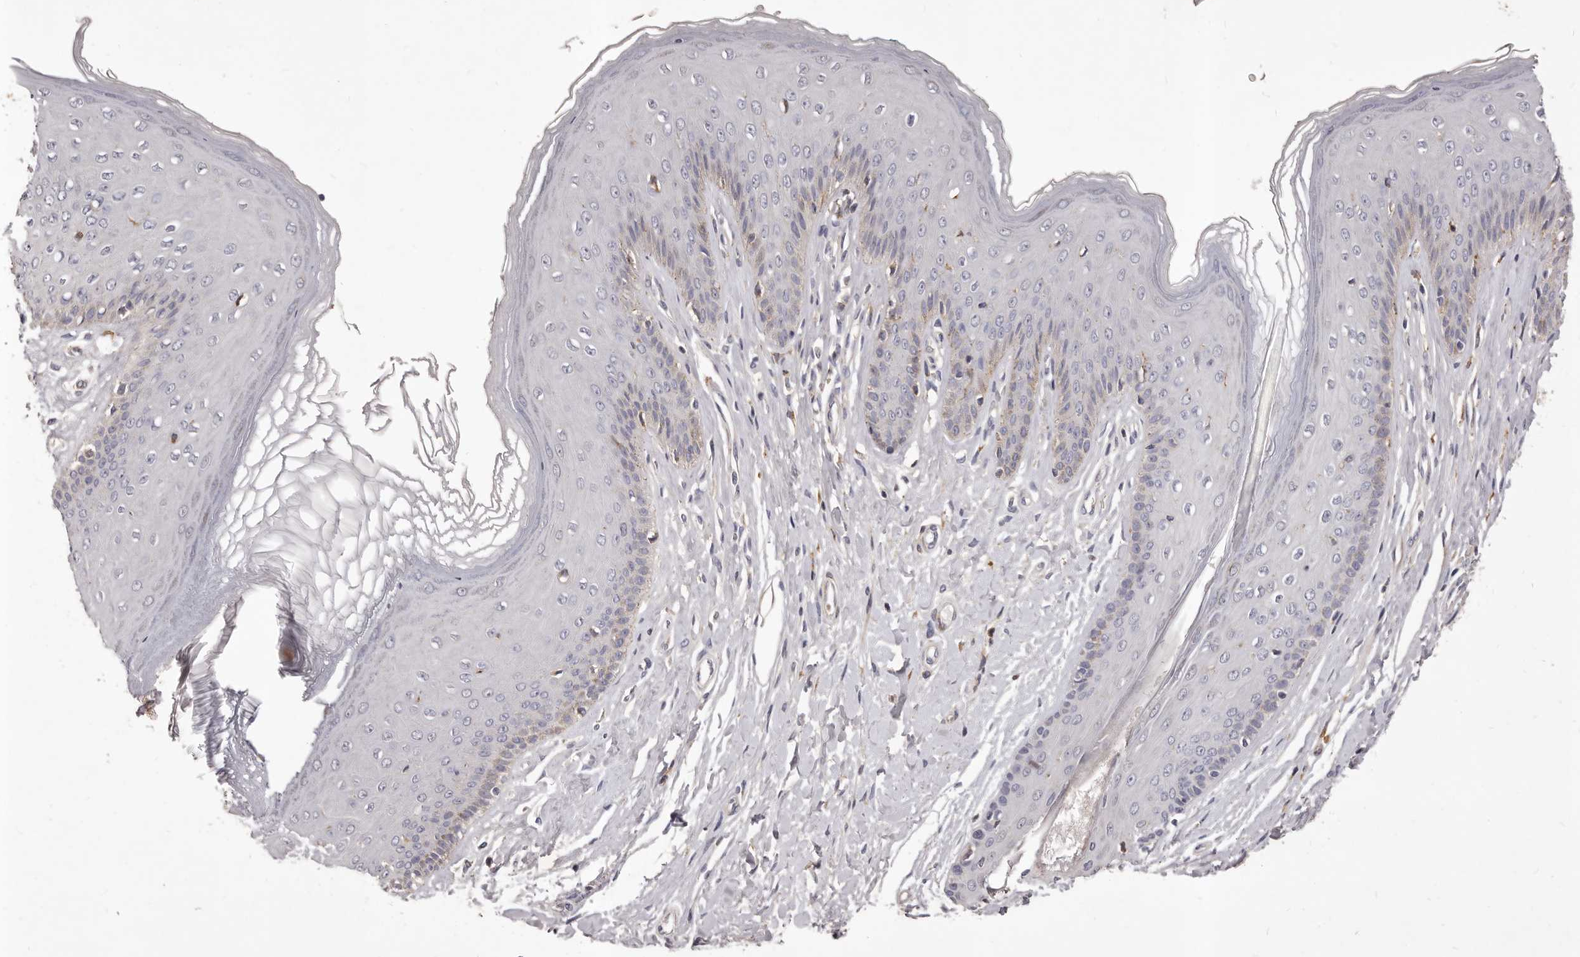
{"staining": {"intensity": "weak", "quantity": "<25%", "location": "cytoplasmic/membranous"}, "tissue": "skin", "cell_type": "Epidermal cells", "image_type": "normal", "snomed": [{"axis": "morphology", "description": "Normal tissue, NOS"}, {"axis": "morphology", "description": "Squamous cell carcinoma, NOS"}, {"axis": "topography", "description": "Vulva"}], "caption": "High power microscopy histopathology image of an IHC image of benign skin, revealing no significant staining in epidermal cells.", "gene": "ALPK1", "patient": {"sex": "female", "age": 85}}